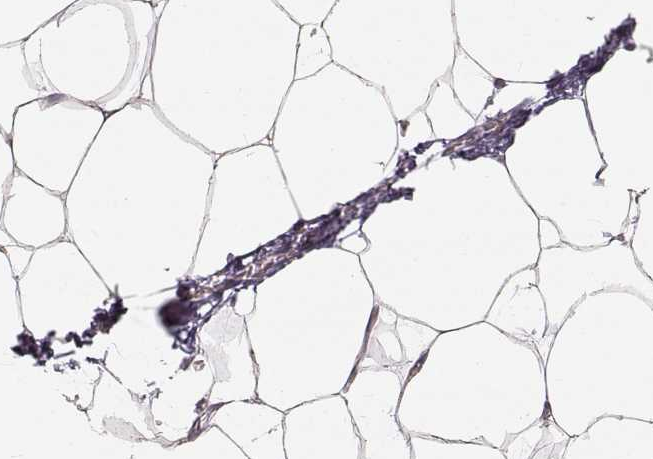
{"staining": {"intensity": "weak", "quantity": "25%-75%", "location": "cytoplasmic/membranous"}, "tissue": "adipose tissue", "cell_type": "Adipocytes", "image_type": "normal", "snomed": [{"axis": "morphology", "description": "Normal tissue, NOS"}, {"axis": "topography", "description": "Adipose tissue"}], "caption": "Adipocytes display weak cytoplasmic/membranous staining in approximately 25%-75% of cells in benign adipose tissue. (DAB (3,3'-diaminobenzidine) IHC, brown staining for protein, blue staining for nuclei).", "gene": "ACSL6", "patient": {"sex": "male", "age": 57}}